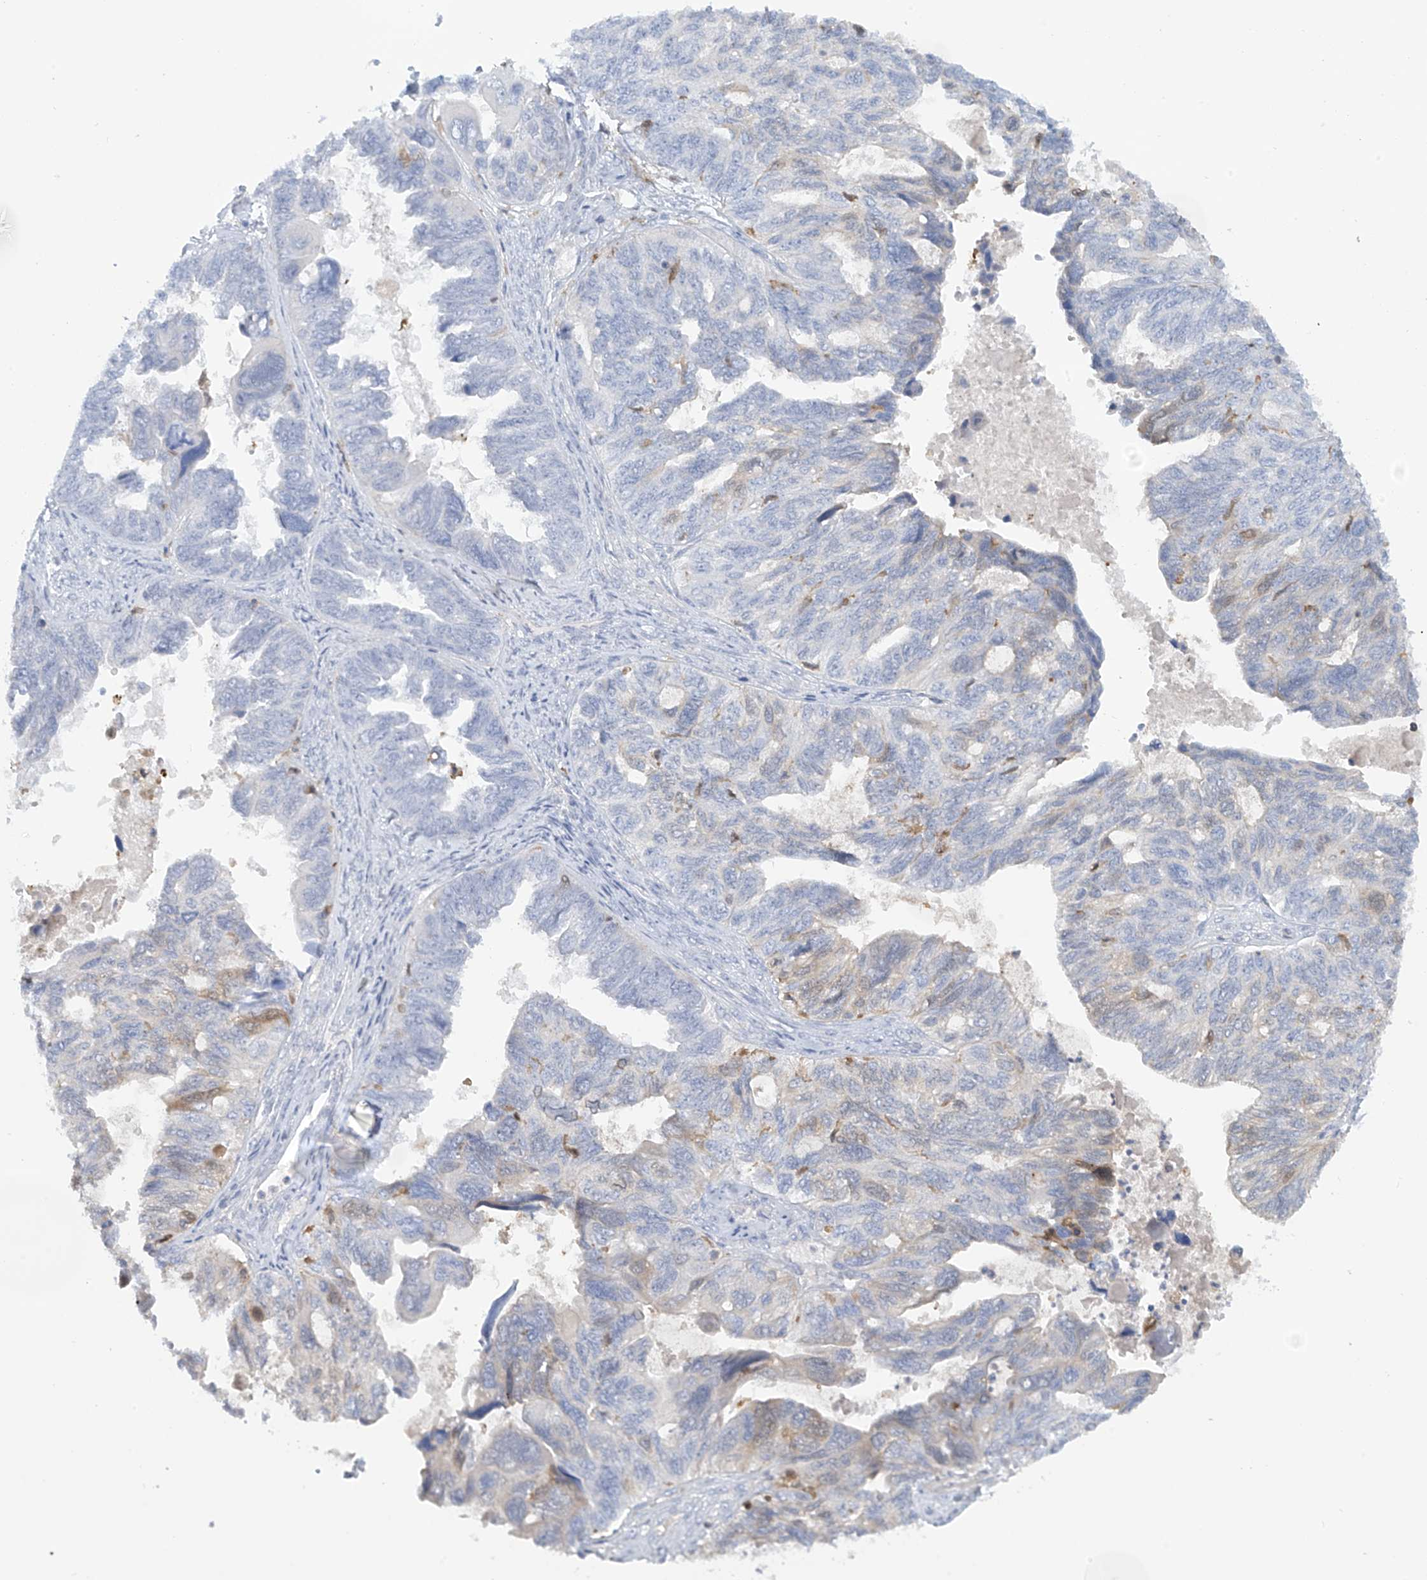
{"staining": {"intensity": "negative", "quantity": "none", "location": "none"}, "tissue": "ovarian cancer", "cell_type": "Tumor cells", "image_type": "cancer", "snomed": [{"axis": "morphology", "description": "Cystadenocarcinoma, serous, NOS"}, {"axis": "topography", "description": "Ovary"}], "caption": "This is an immunohistochemistry (IHC) micrograph of ovarian cancer (serous cystadenocarcinoma). There is no positivity in tumor cells.", "gene": "TRMT2B", "patient": {"sex": "female", "age": 79}}